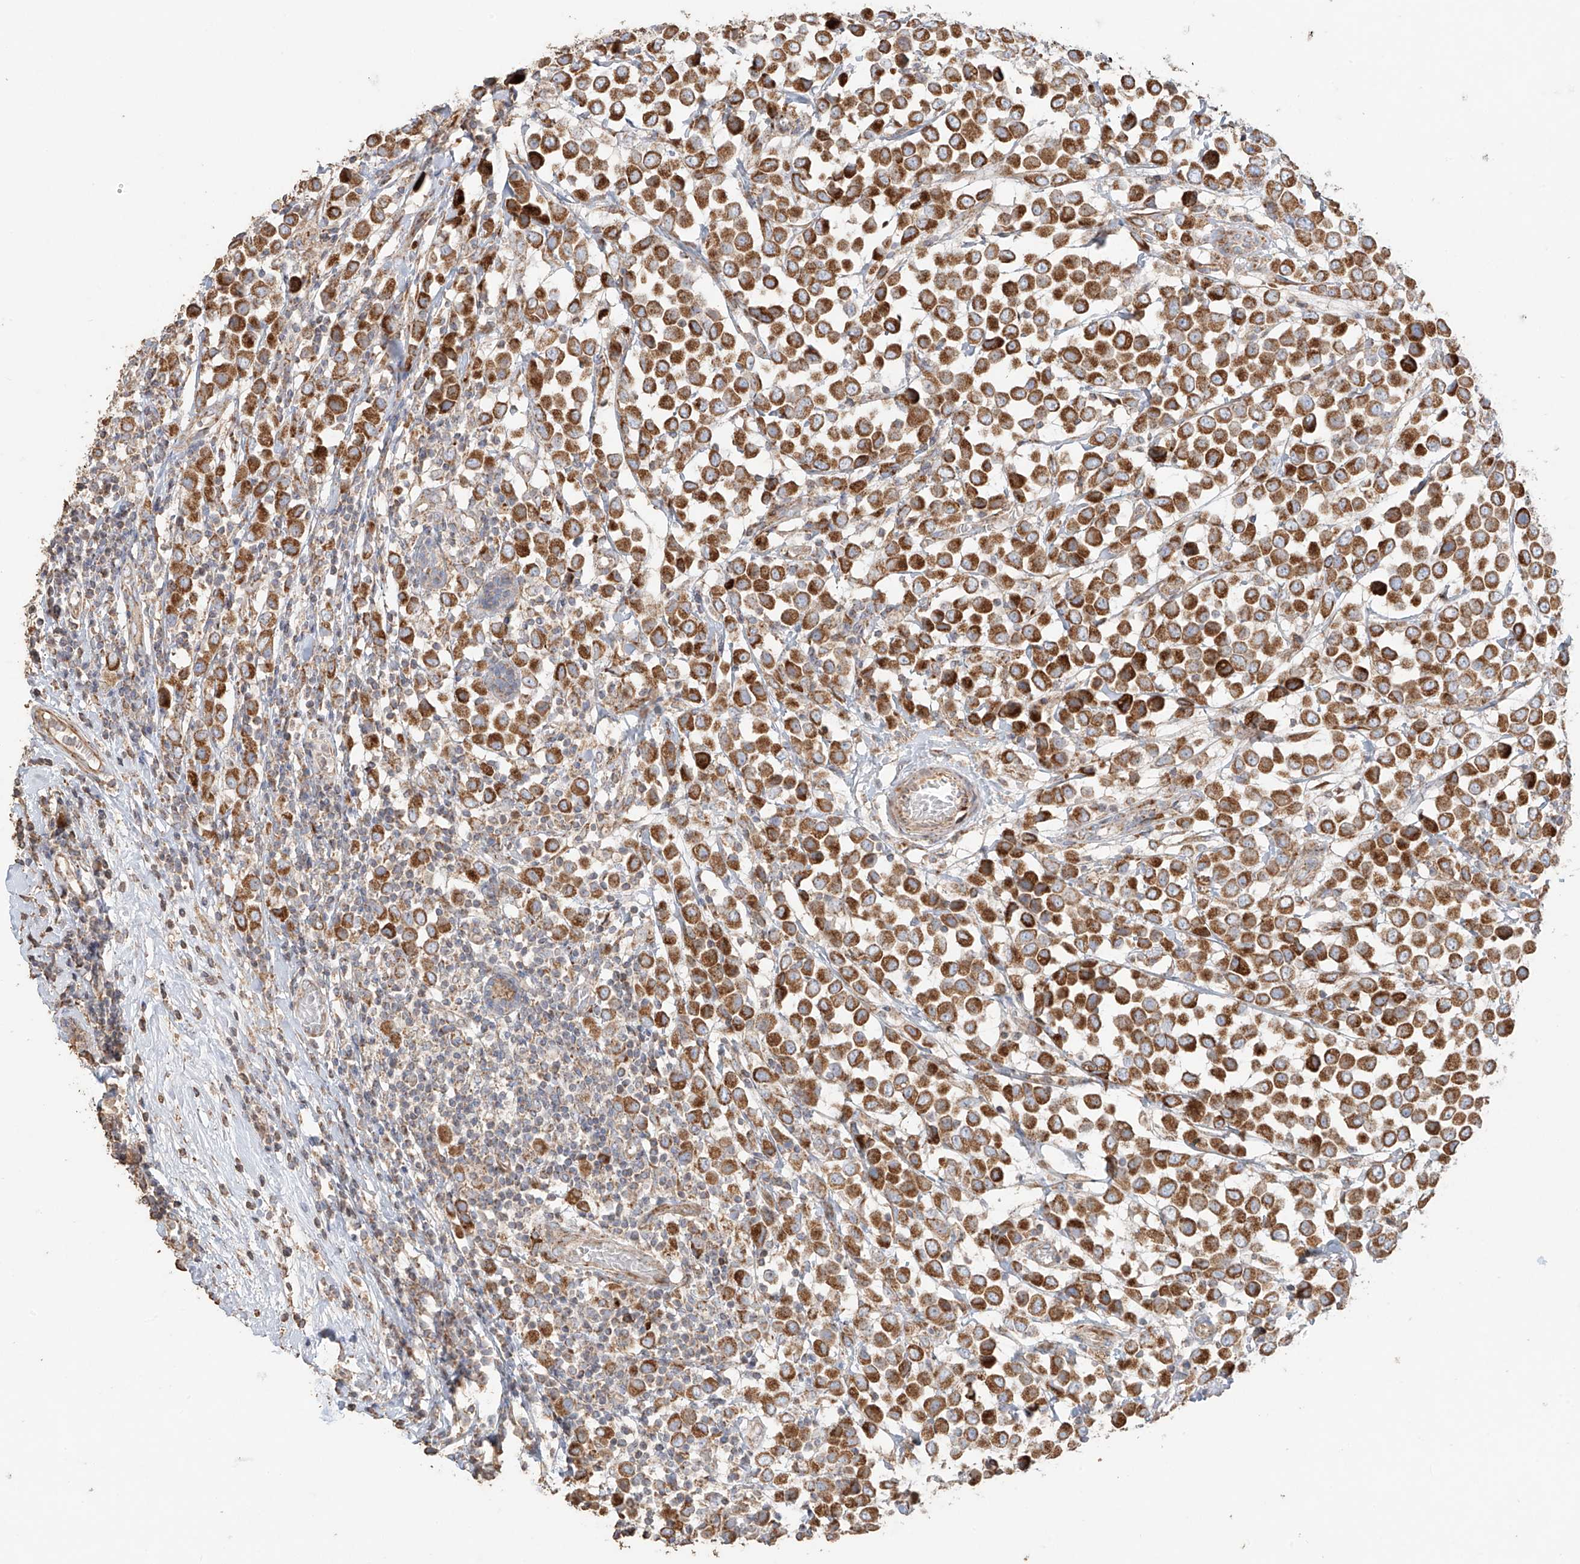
{"staining": {"intensity": "strong", "quantity": ">75%", "location": "cytoplasmic/membranous"}, "tissue": "breast cancer", "cell_type": "Tumor cells", "image_type": "cancer", "snomed": [{"axis": "morphology", "description": "Duct carcinoma"}, {"axis": "topography", "description": "Breast"}], "caption": "A photomicrograph of human breast cancer (invasive ductal carcinoma) stained for a protein shows strong cytoplasmic/membranous brown staining in tumor cells. Ihc stains the protein in brown and the nuclei are stained blue.", "gene": "COLGALT2", "patient": {"sex": "female", "age": 61}}